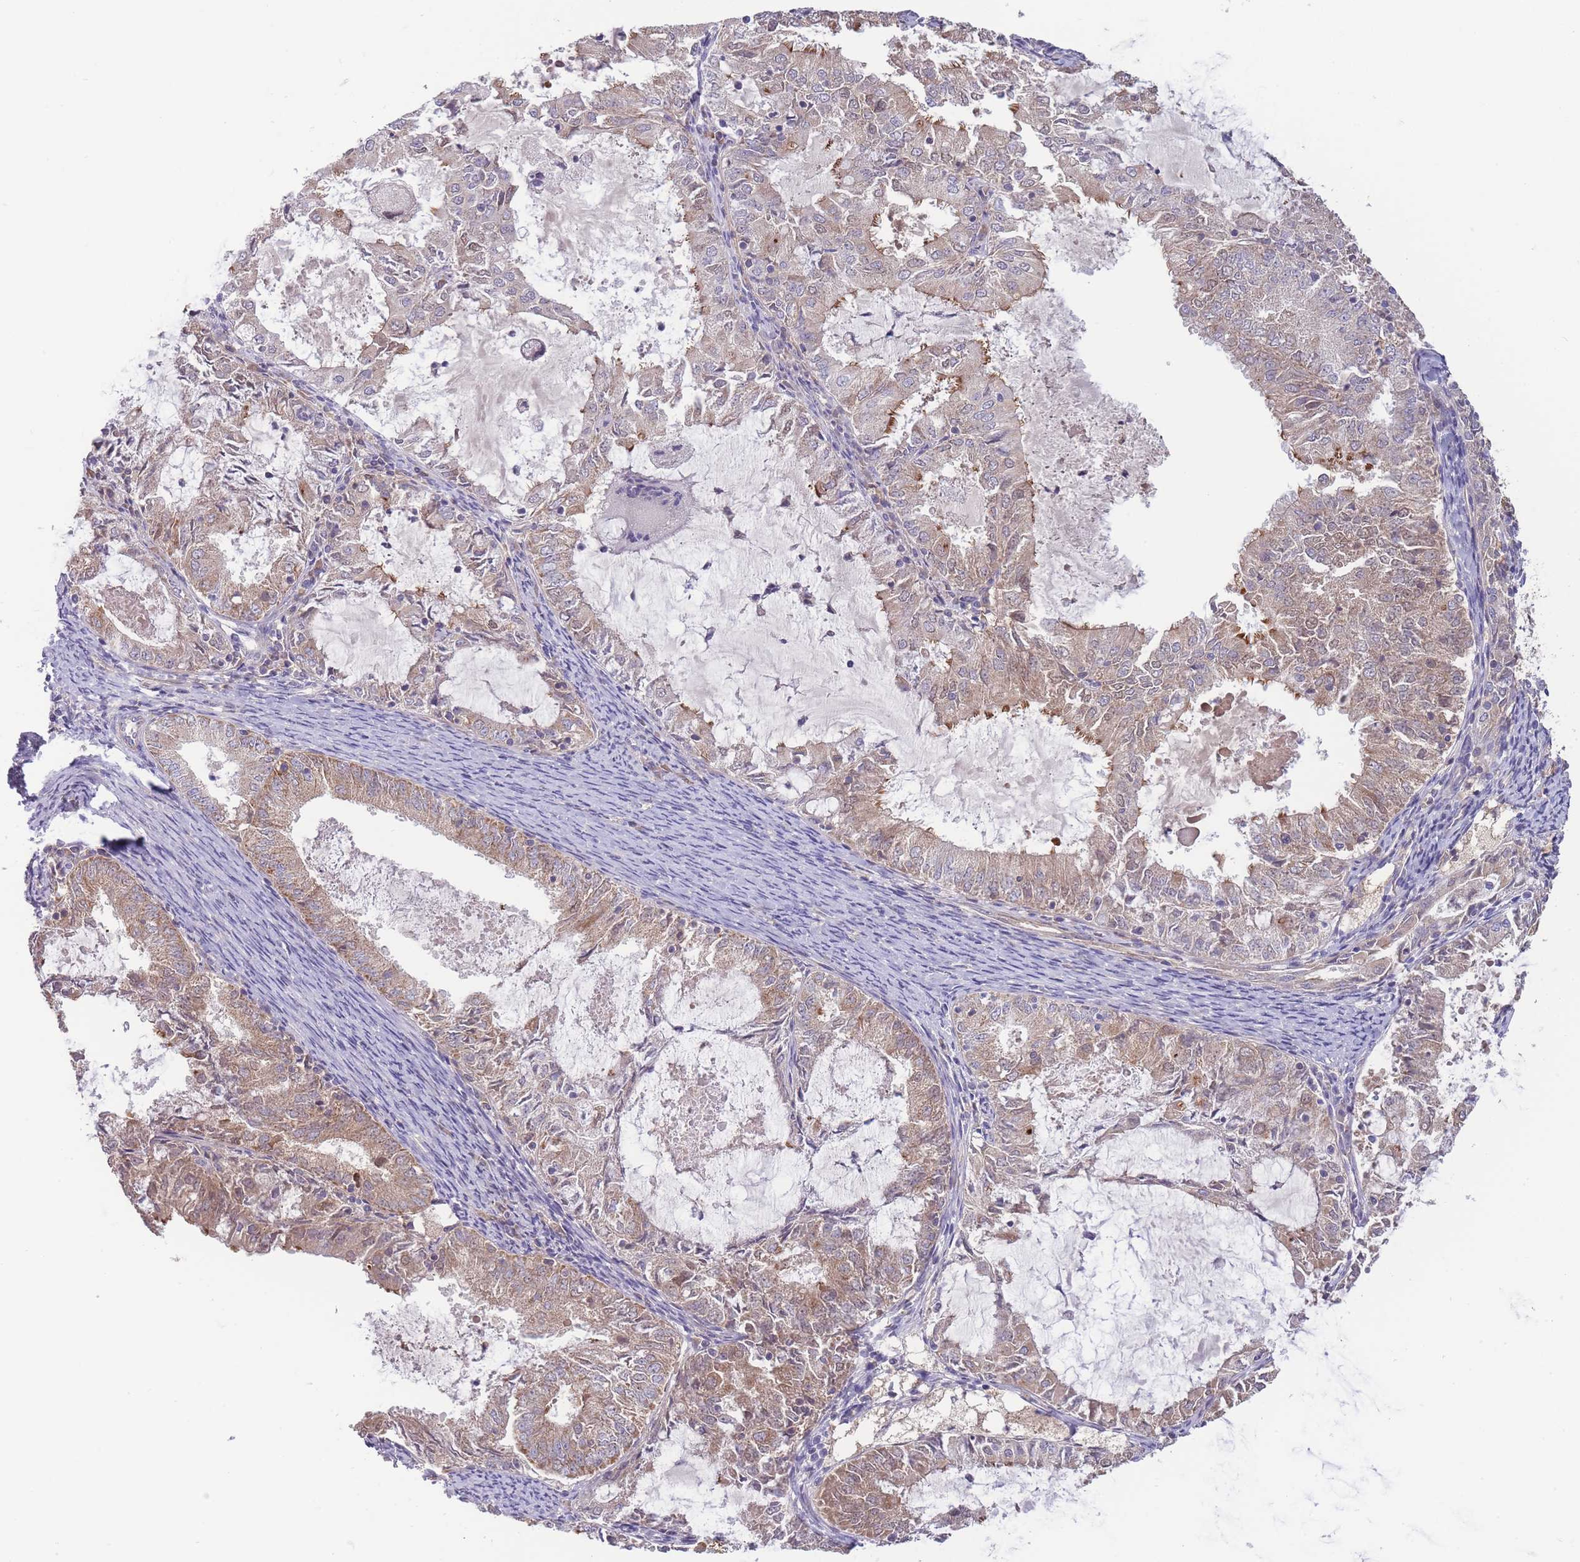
{"staining": {"intensity": "moderate", "quantity": "25%-75%", "location": "cytoplasmic/membranous"}, "tissue": "endometrial cancer", "cell_type": "Tumor cells", "image_type": "cancer", "snomed": [{"axis": "morphology", "description": "Adenocarcinoma, NOS"}, {"axis": "topography", "description": "Endometrium"}], "caption": "Protein staining displays moderate cytoplasmic/membranous expression in approximately 25%-75% of tumor cells in endometrial cancer. The protein is stained brown, and the nuclei are stained in blue (DAB IHC with brightfield microscopy, high magnification).", "gene": "NDUFAF5", "patient": {"sex": "female", "age": 57}}